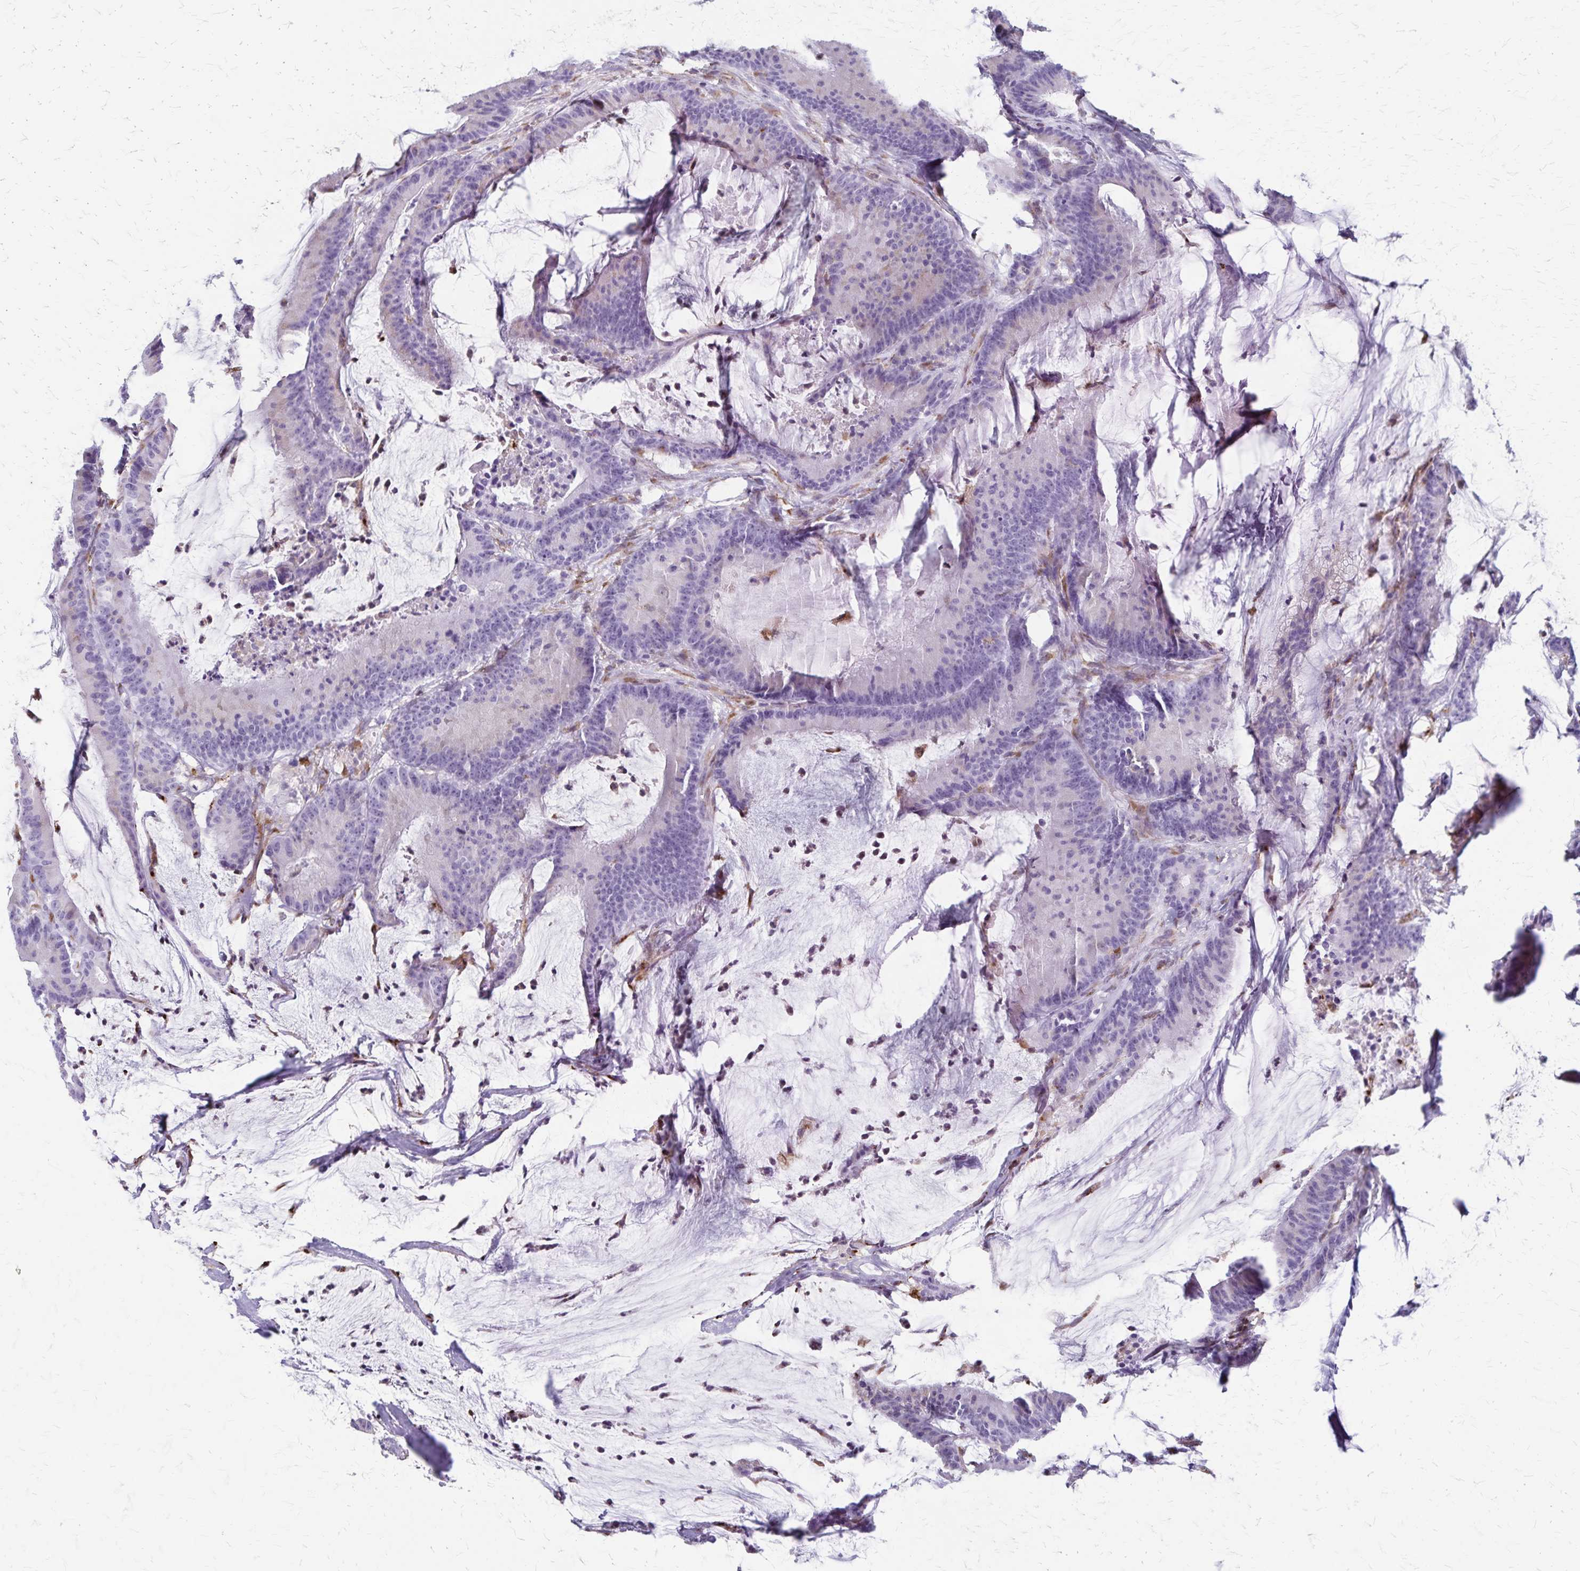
{"staining": {"intensity": "negative", "quantity": "none", "location": "none"}, "tissue": "colorectal cancer", "cell_type": "Tumor cells", "image_type": "cancer", "snomed": [{"axis": "morphology", "description": "Adenocarcinoma, NOS"}, {"axis": "topography", "description": "Colon"}], "caption": "IHC histopathology image of human colorectal adenocarcinoma stained for a protein (brown), which demonstrates no expression in tumor cells. The staining was performed using DAB to visualize the protein expression in brown, while the nuclei were stained in blue with hematoxylin (Magnification: 20x).", "gene": "MCFD2", "patient": {"sex": "female", "age": 78}}